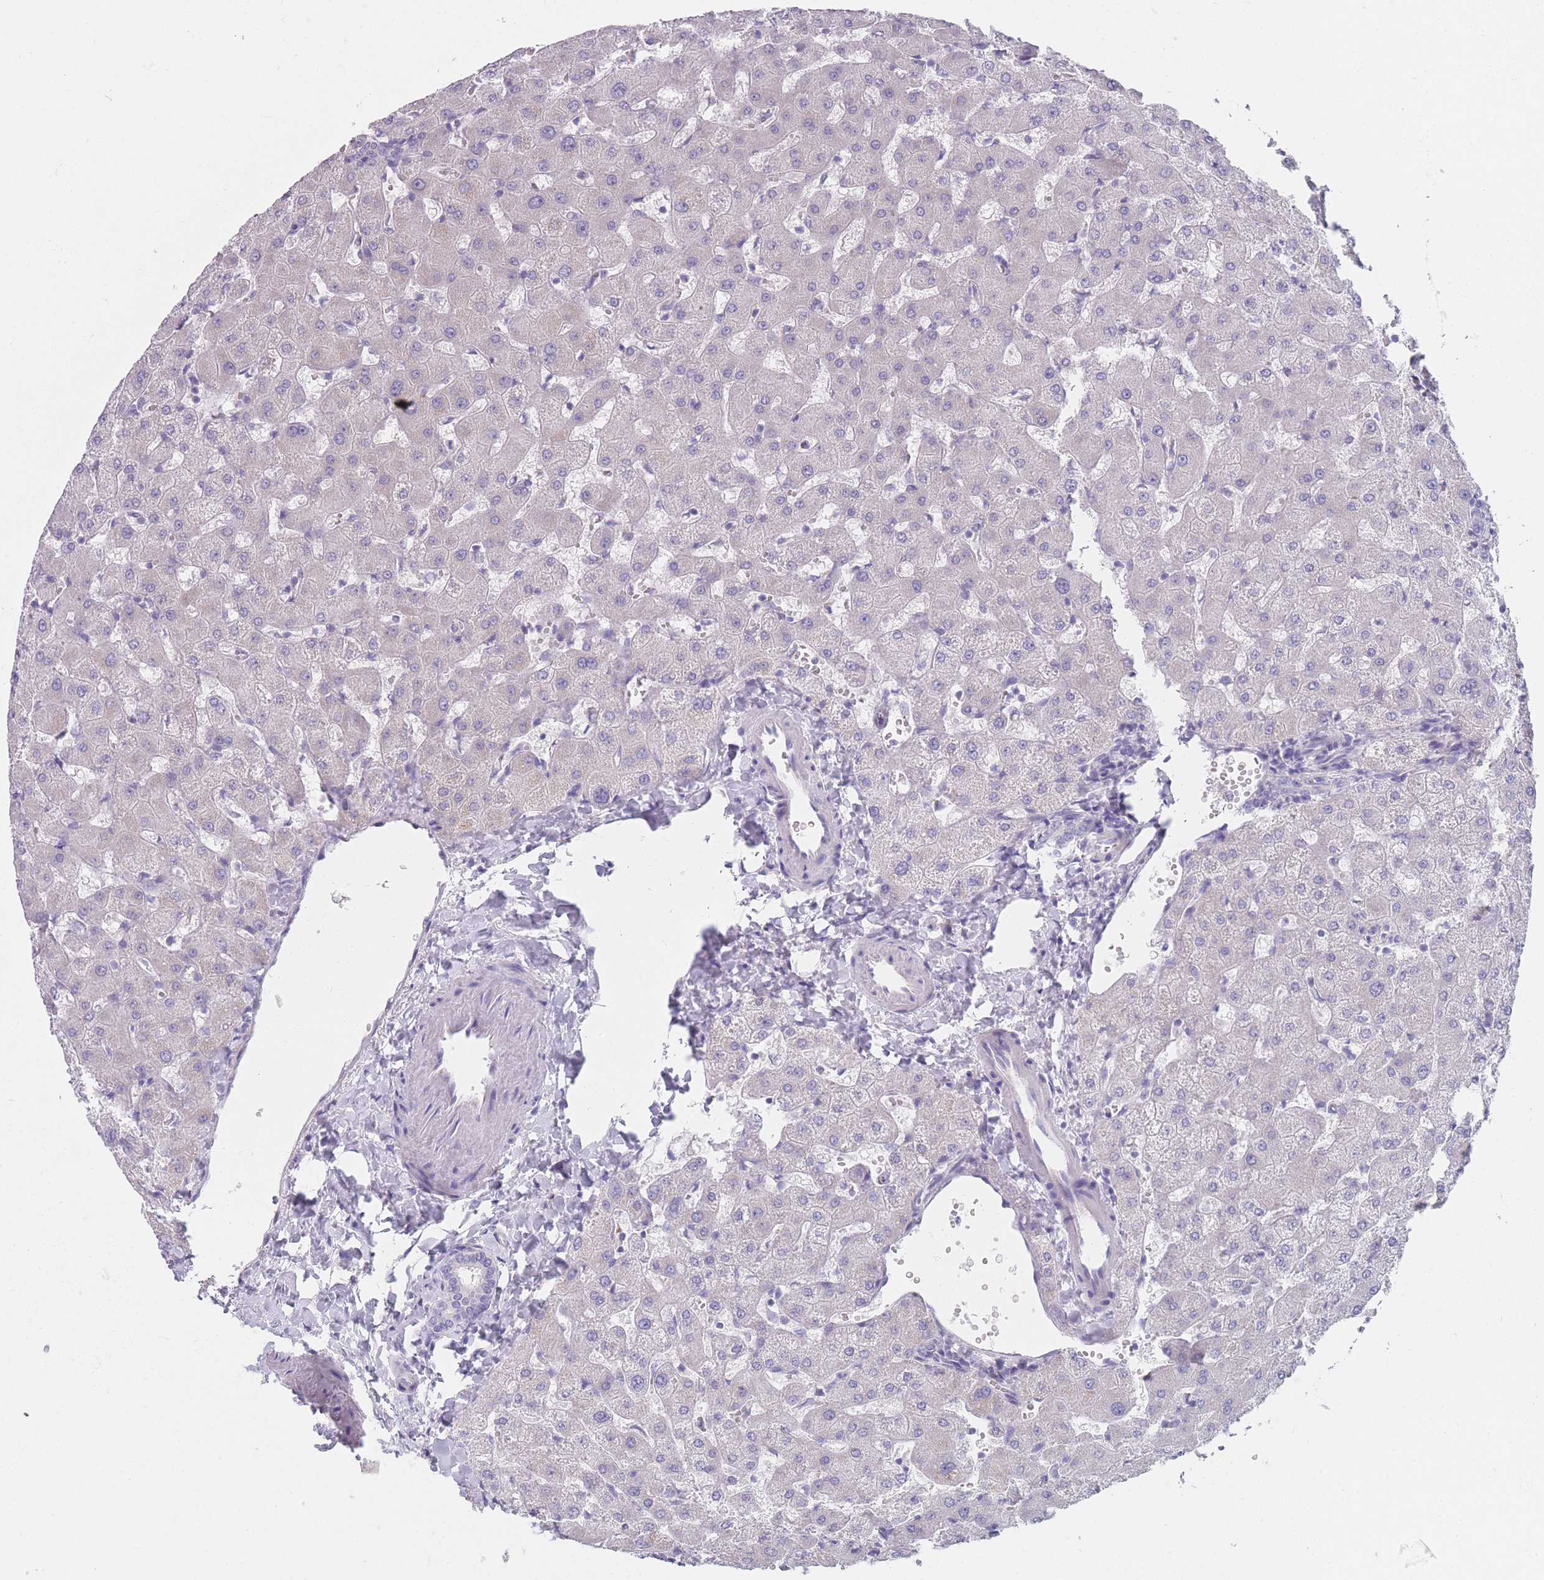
{"staining": {"intensity": "negative", "quantity": "none", "location": "none"}, "tissue": "liver", "cell_type": "Cholangiocytes", "image_type": "normal", "snomed": [{"axis": "morphology", "description": "Normal tissue, NOS"}, {"axis": "topography", "description": "Liver"}], "caption": "This histopathology image is of normal liver stained with IHC to label a protein in brown with the nuclei are counter-stained blue. There is no expression in cholangiocytes.", "gene": "MRPS14", "patient": {"sex": "female", "age": 63}}